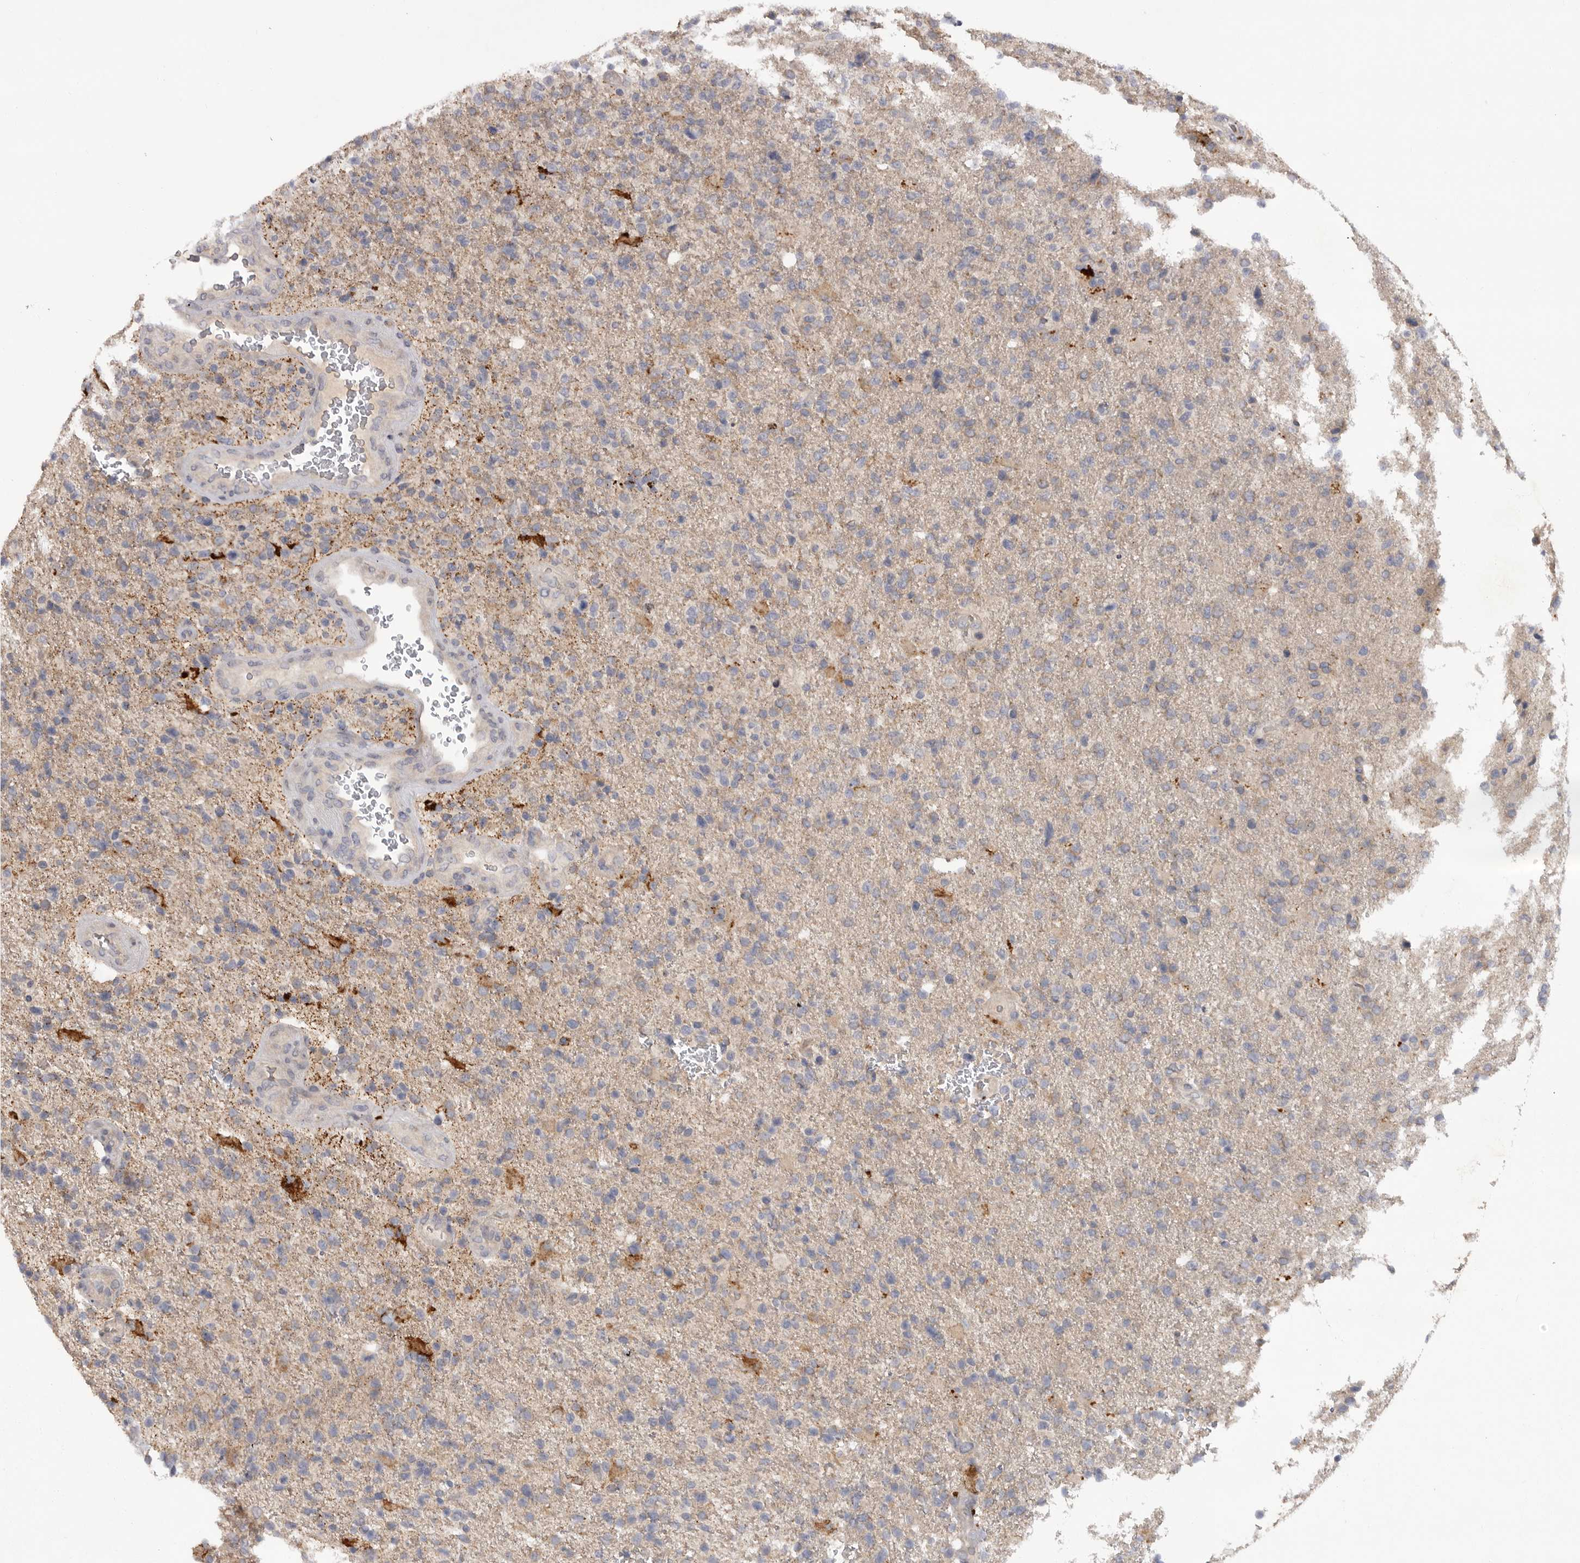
{"staining": {"intensity": "negative", "quantity": "none", "location": "none"}, "tissue": "glioma", "cell_type": "Tumor cells", "image_type": "cancer", "snomed": [{"axis": "morphology", "description": "Glioma, malignant, High grade"}, {"axis": "topography", "description": "Brain"}], "caption": "IHC histopathology image of malignant glioma (high-grade) stained for a protein (brown), which exhibits no staining in tumor cells.", "gene": "DHDDS", "patient": {"sex": "male", "age": 72}}